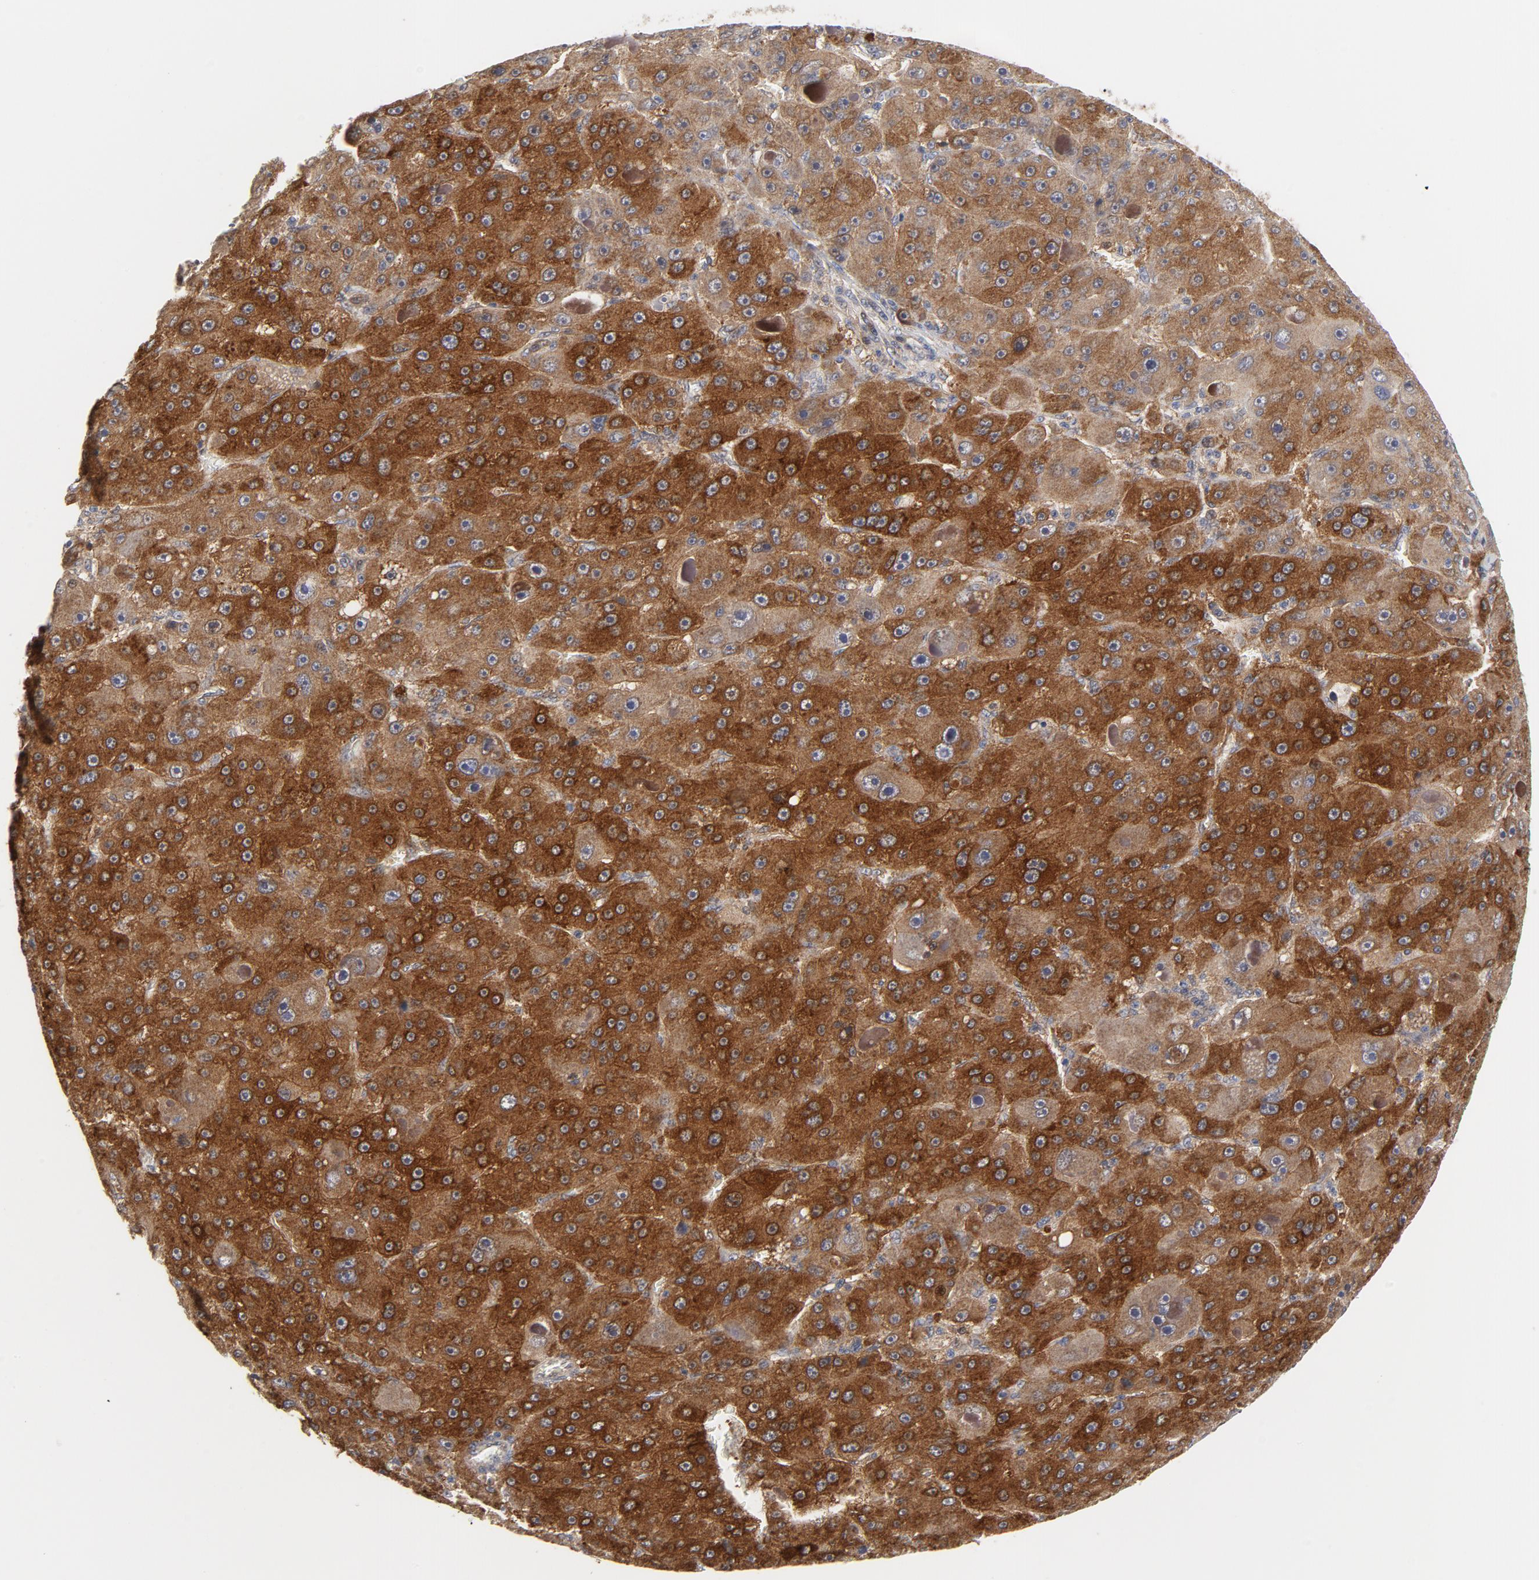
{"staining": {"intensity": "strong", "quantity": ">75%", "location": "cytoplasmic/membranous"}, "tissue": "liver cancer", "cell_type": "Tumor cells", "image_type": "cancer", "snomed": [{"axis": "morphology", "description": "Carcinoma, Hepatocellular, NOS"}, {"axis": "topography", "description": "Liver"}], "caption": "Human hepatocellular carcinoma (liver) stained with a brown dye reveals strong cytoplasmic/membranous positive expression in approximately >75% of tumor cells.", "gene": "RAPGEF4", "patient": {"sex": "male", "age": 76}}